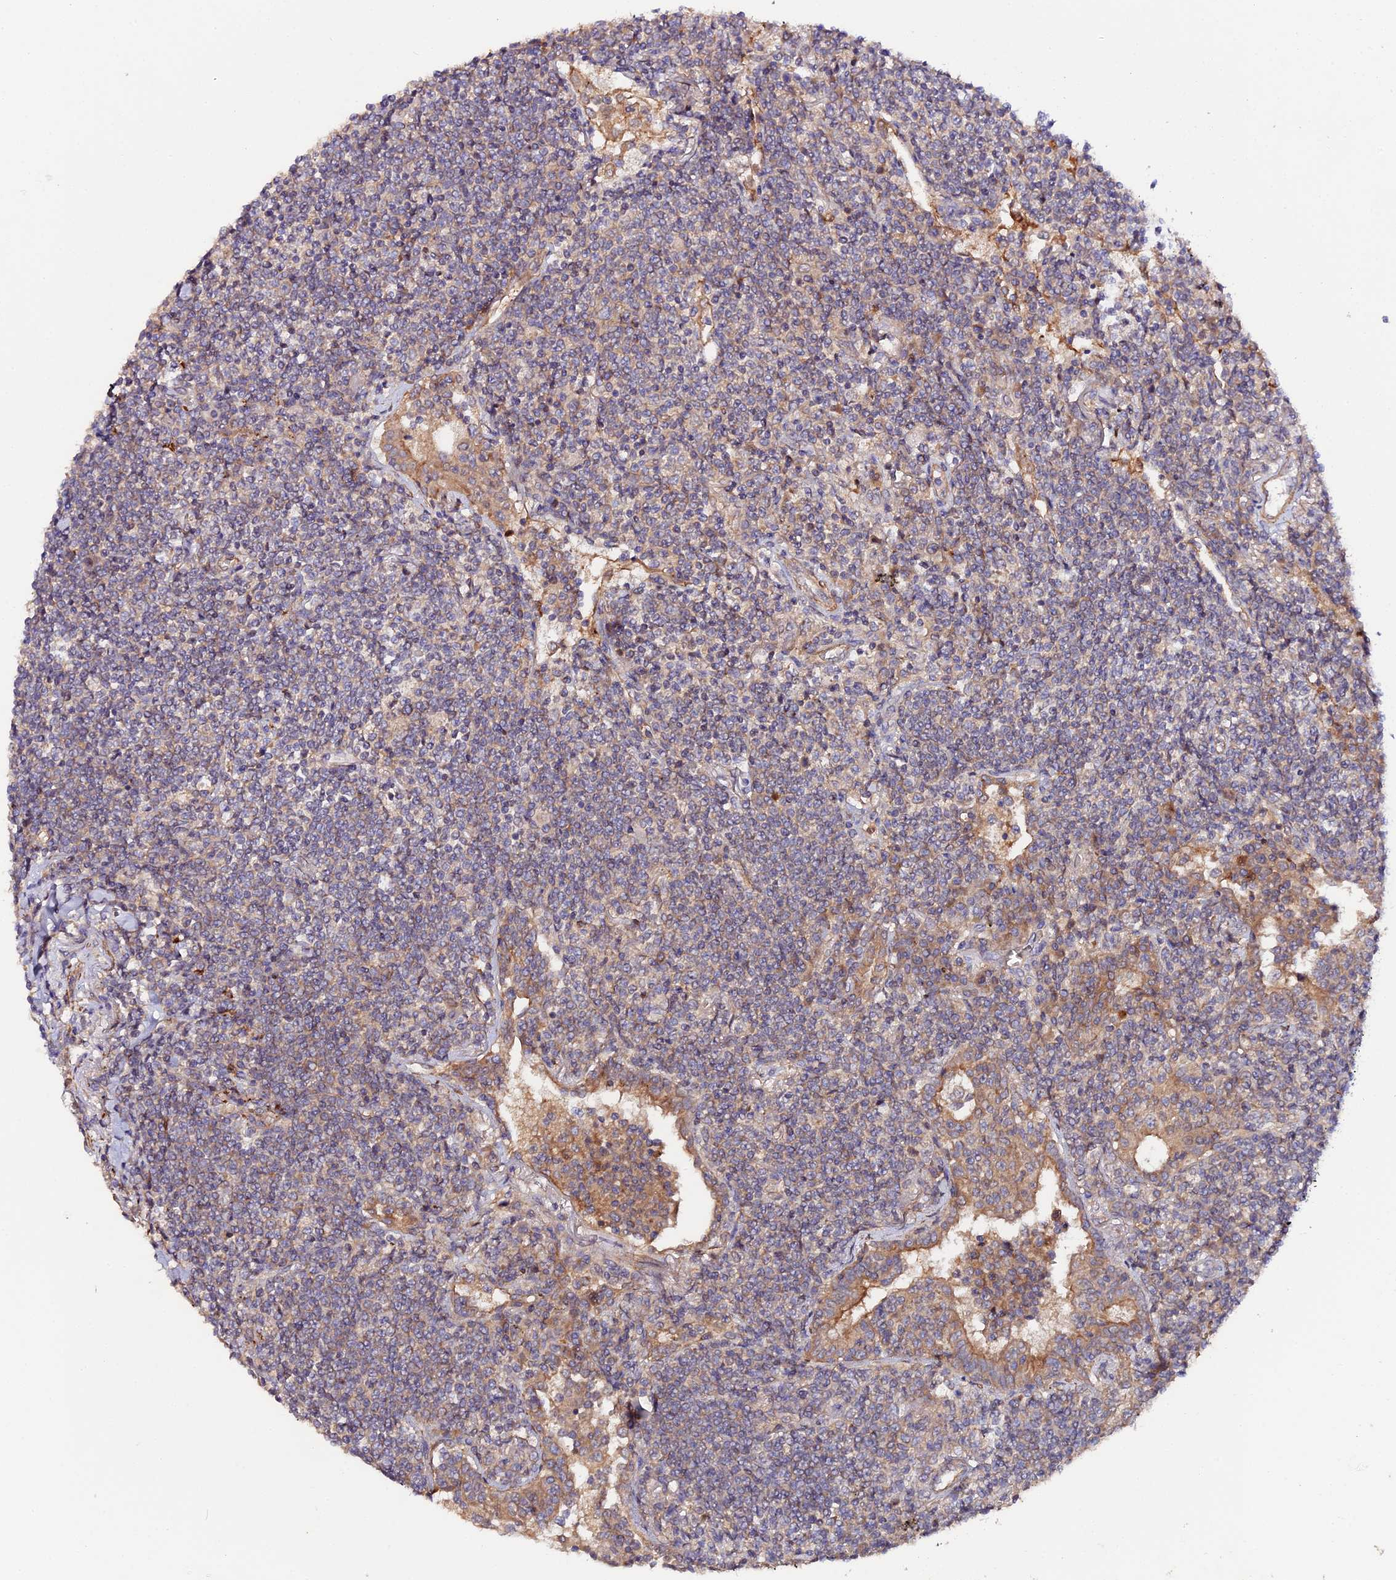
{"staining": {"intensity": "negative", "quantity": "none", "location": "none"}, "tissue": "lymphoma", "cell_type": "Tumor cells", "image_type": "cancer", "snomed": [{"axis": "morphology", "description": "Malignant lymphoma, non-Hodgkin's type, Low grade"}, {"axis": "topography", "description": "Lung"}], "caption": "Immunohistochemical staining of lymphoma displays no significant staining in tumor cells.", "gene": "TRIM26", "patient": {"sex": "female", "age": 71}}